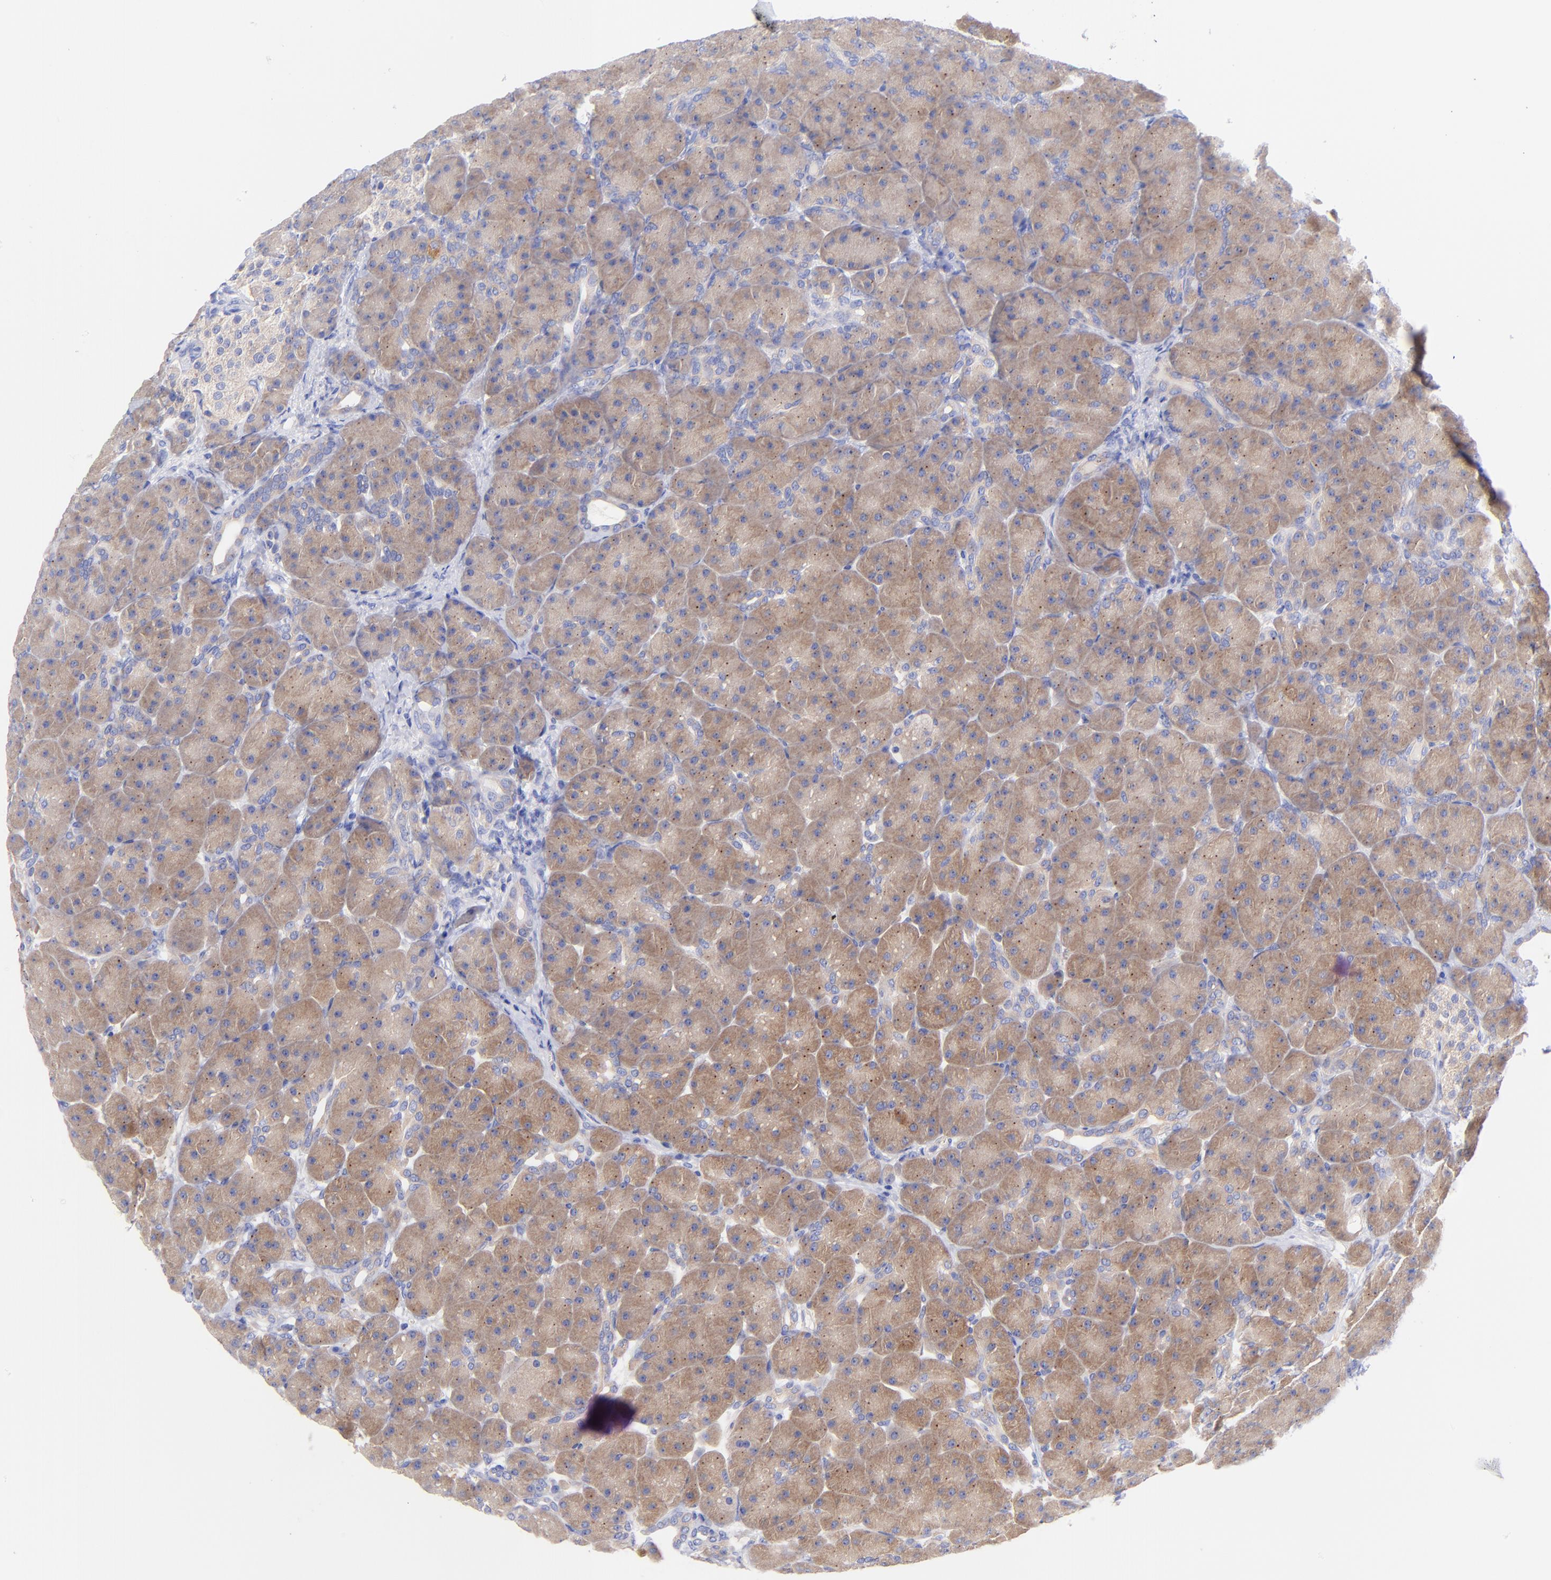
{"staining": {"intensity": "weak", "quantity": ">75%", "location": "cytoplasmic/membranous"}, "tissue": "pancreas", "cell_type": "Exocrine glandular cells", "image_type": "normal", "snomed": [{"axis": "morphology", "description": "Normal tissue, NOS"}, {"axis": "topography", "description": "Pancreas"}], "caption": "Exocrine glandular cells reveal low levels of weak cytoplasmic/membranous positivity in about >75% of cells in benign pancreas. The staining is performed using DAB (3,3'-diaminobenzidine) brown chromogen to label protein expression. The nuclei are counter-stained blue using hematoxylin.", "gene": "GPHN", "patient": {"sex": "male", "age": 66}}